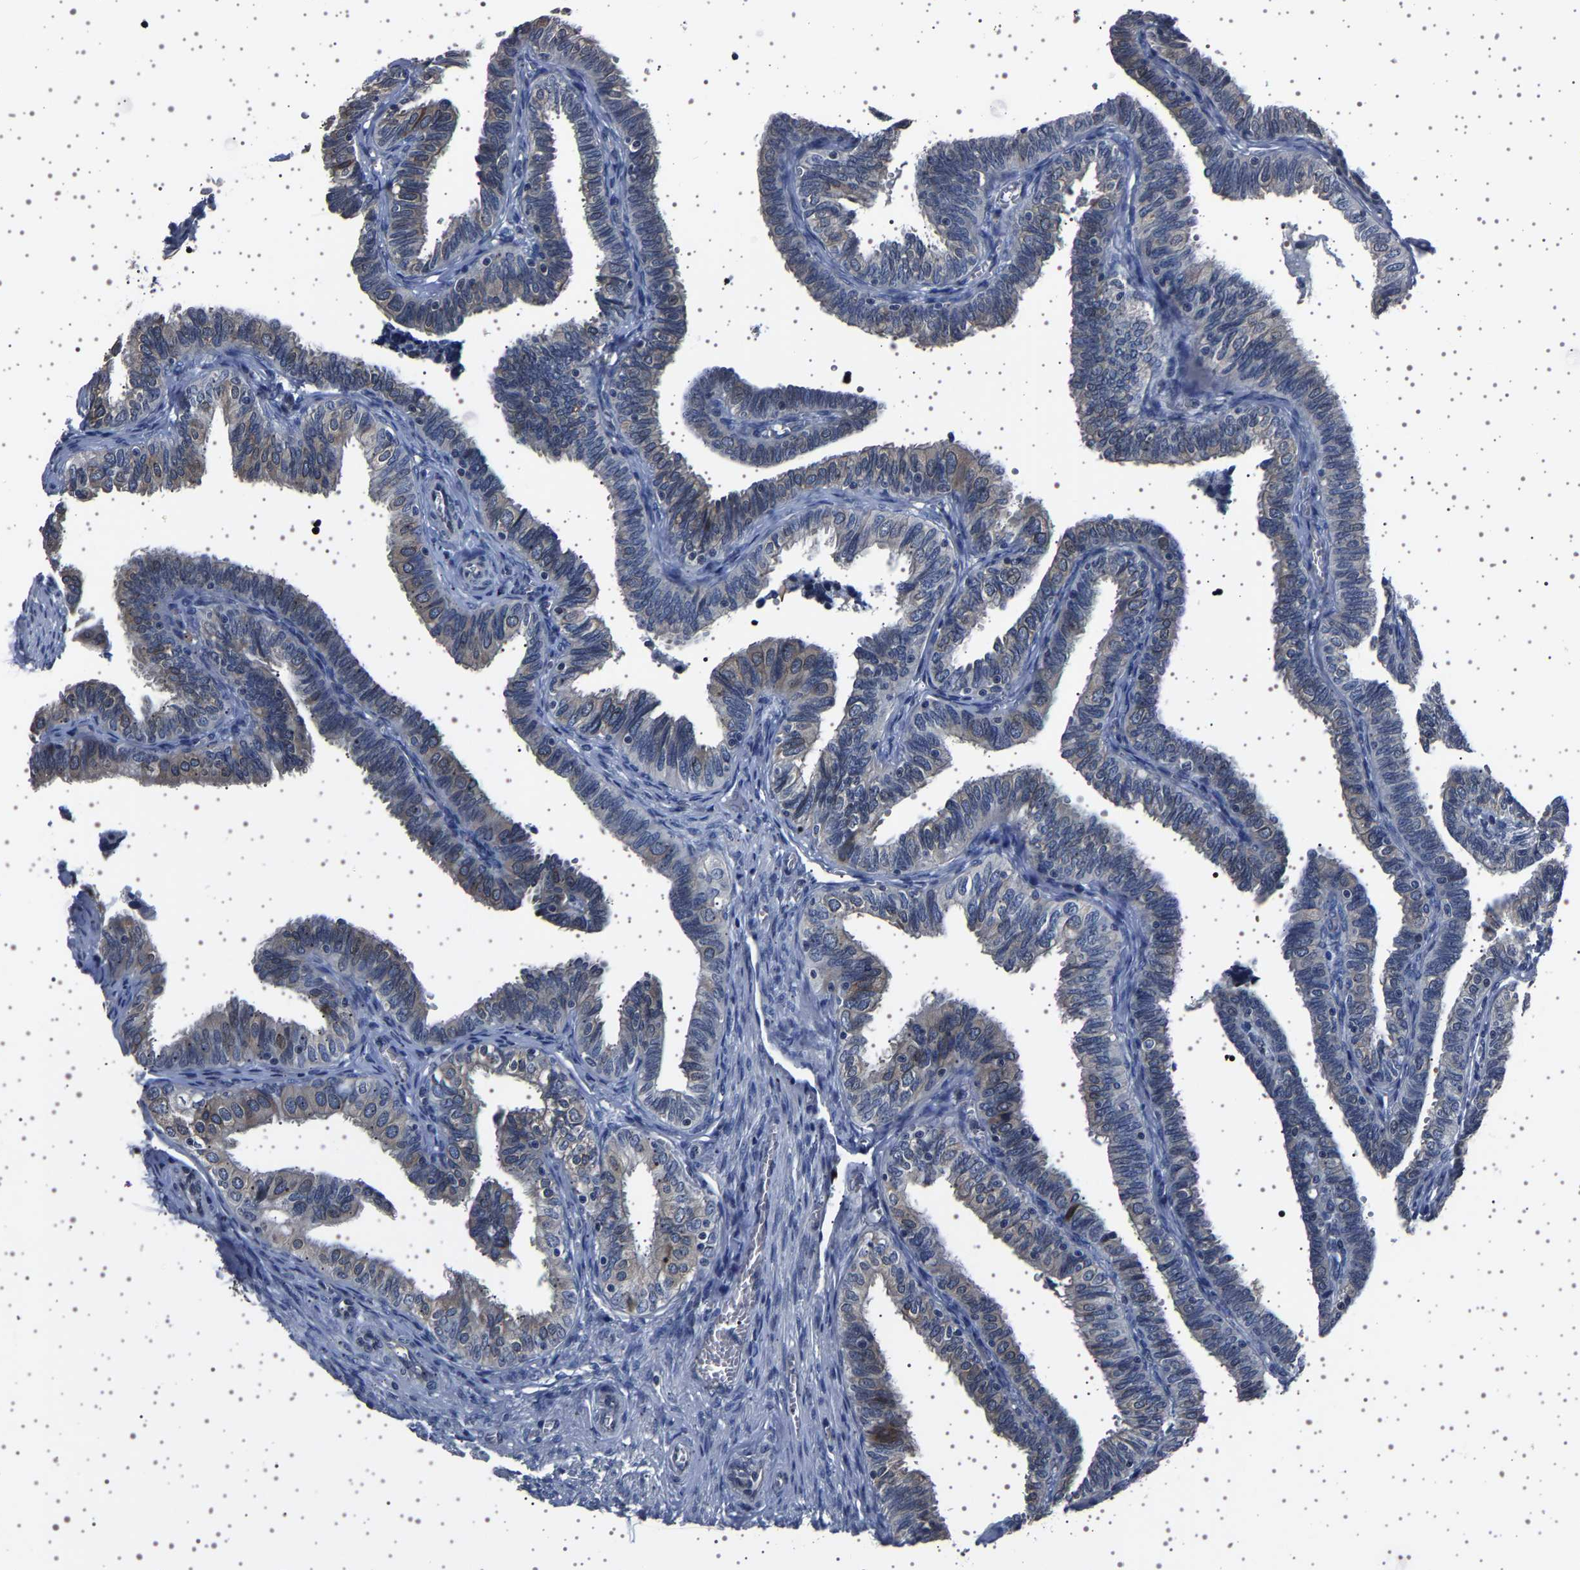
{"staining": {"intensity": "weak", "quantity": "25%-75%", "location": "cytoplasmic/membranous,nuclear"}, "tissue": "fallopian tube", "cell_type": "Glandular cells", "image_type": "normal", "snomed": [{"axis": "morphology", "description": "Normal tissue, NOS"}, {"axis": "topography", "description": "Fallopian tube"}], "caption": "This micrograph shows immunohistochemistry staining of benign human fallopian tube, with low weak cytoplasmic/membranous,nuclear expression in about 25%-75% of glandular cells.", "gene": "IL10RB", "patient": {"sex": "female", "age": 46}}